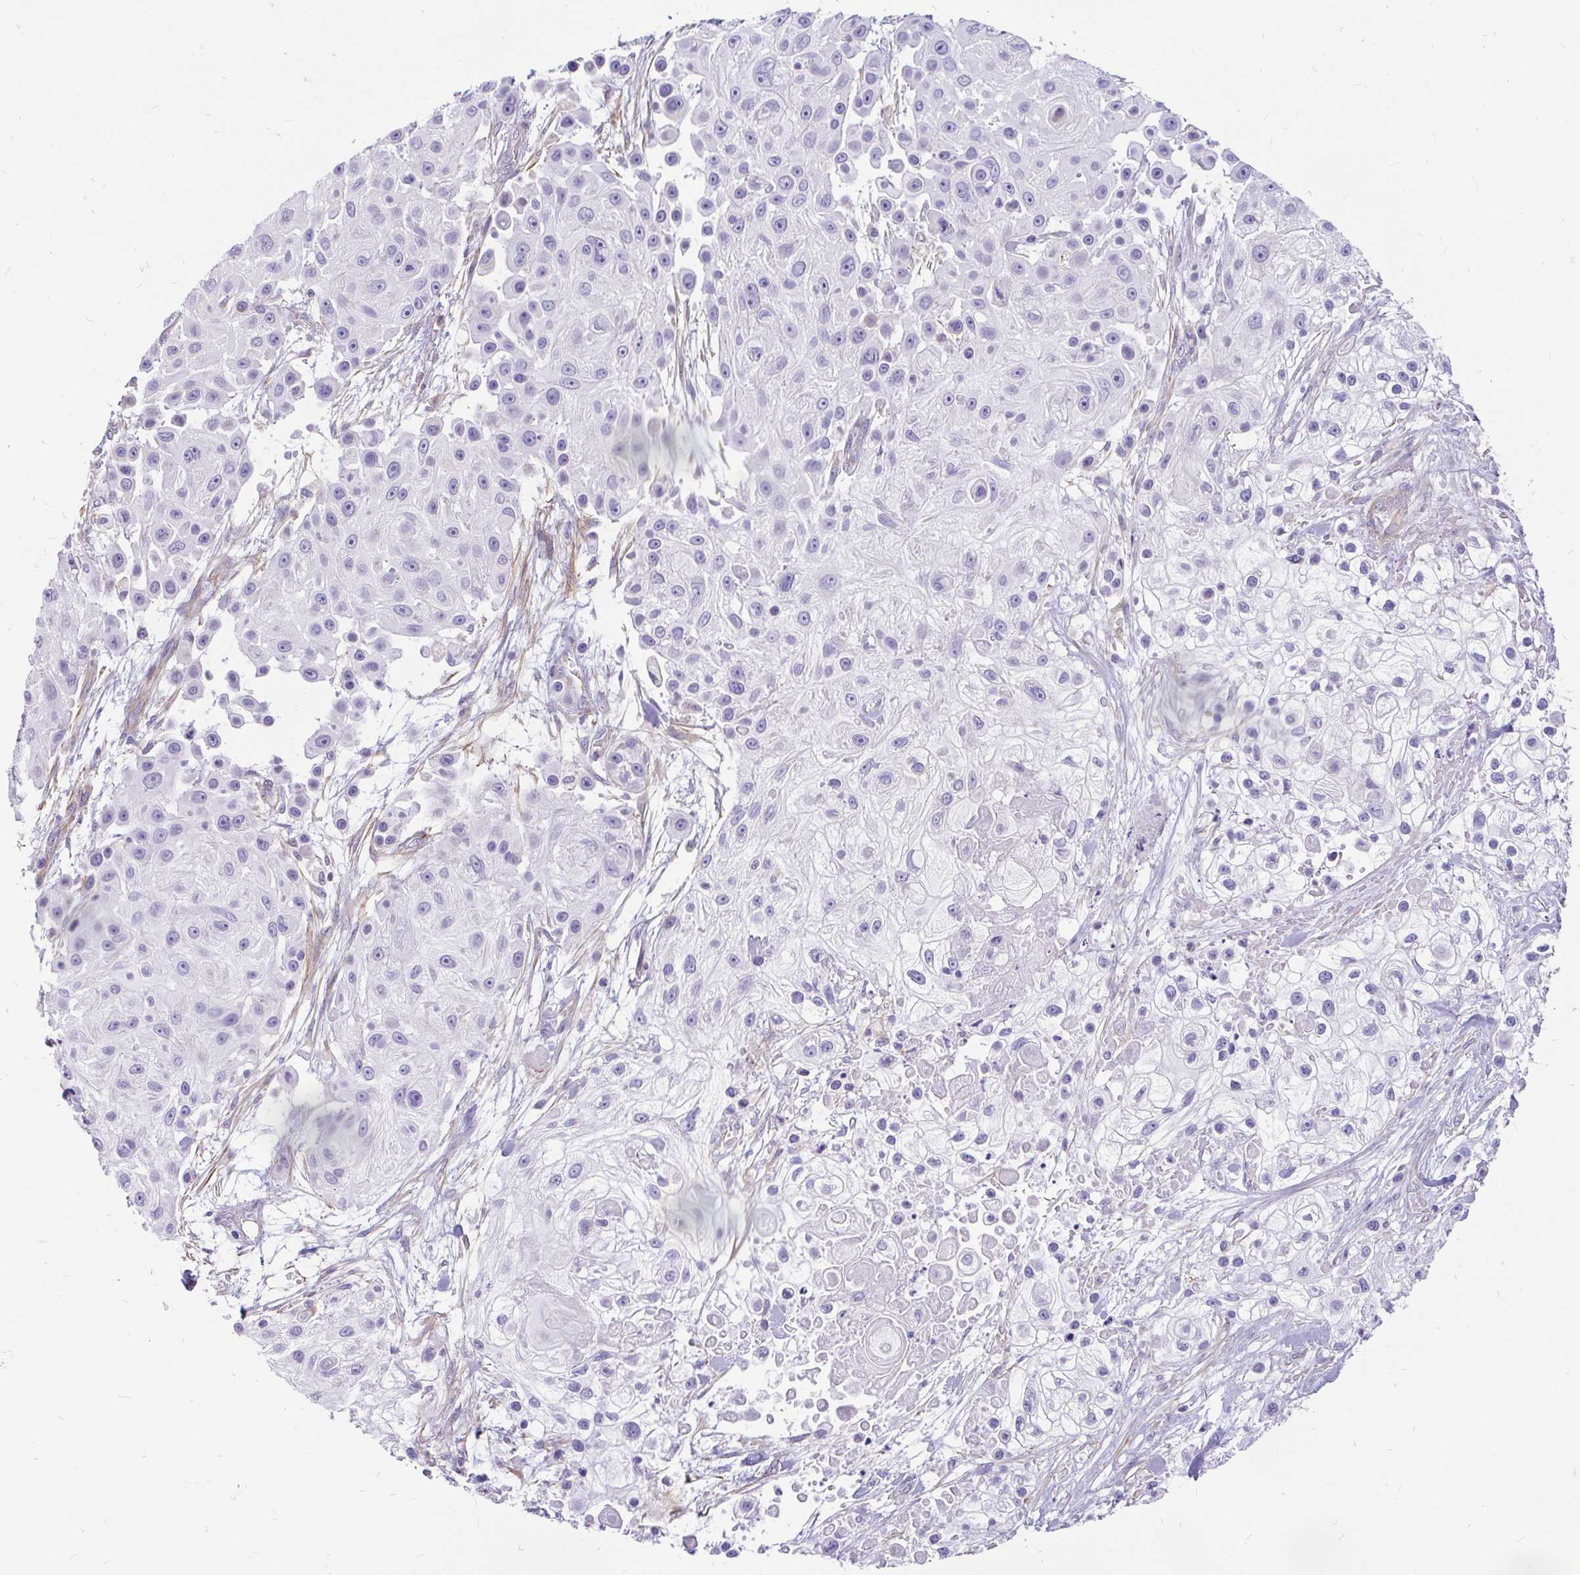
{"staining": {"intensity": "negative", "quantity": "none", "location": "none"}, "tissue": "skin cancer", "cell_type": "Tumor cells", "image_type": "cancer", "snomed": [{"axis": "morphology", "description": "Squamous cell carcinoma, NOS"}, {"axis": "topography", "description": "Skin"}], "caption": "DAB (3,3'-diaminobenzidine) immunohistochemical staining of human skin squamous cell carcinoma reveals no significant positivity in tumor cells.", "gene": "FAM83C", "patient": {"sex": "male", "age": 67}}